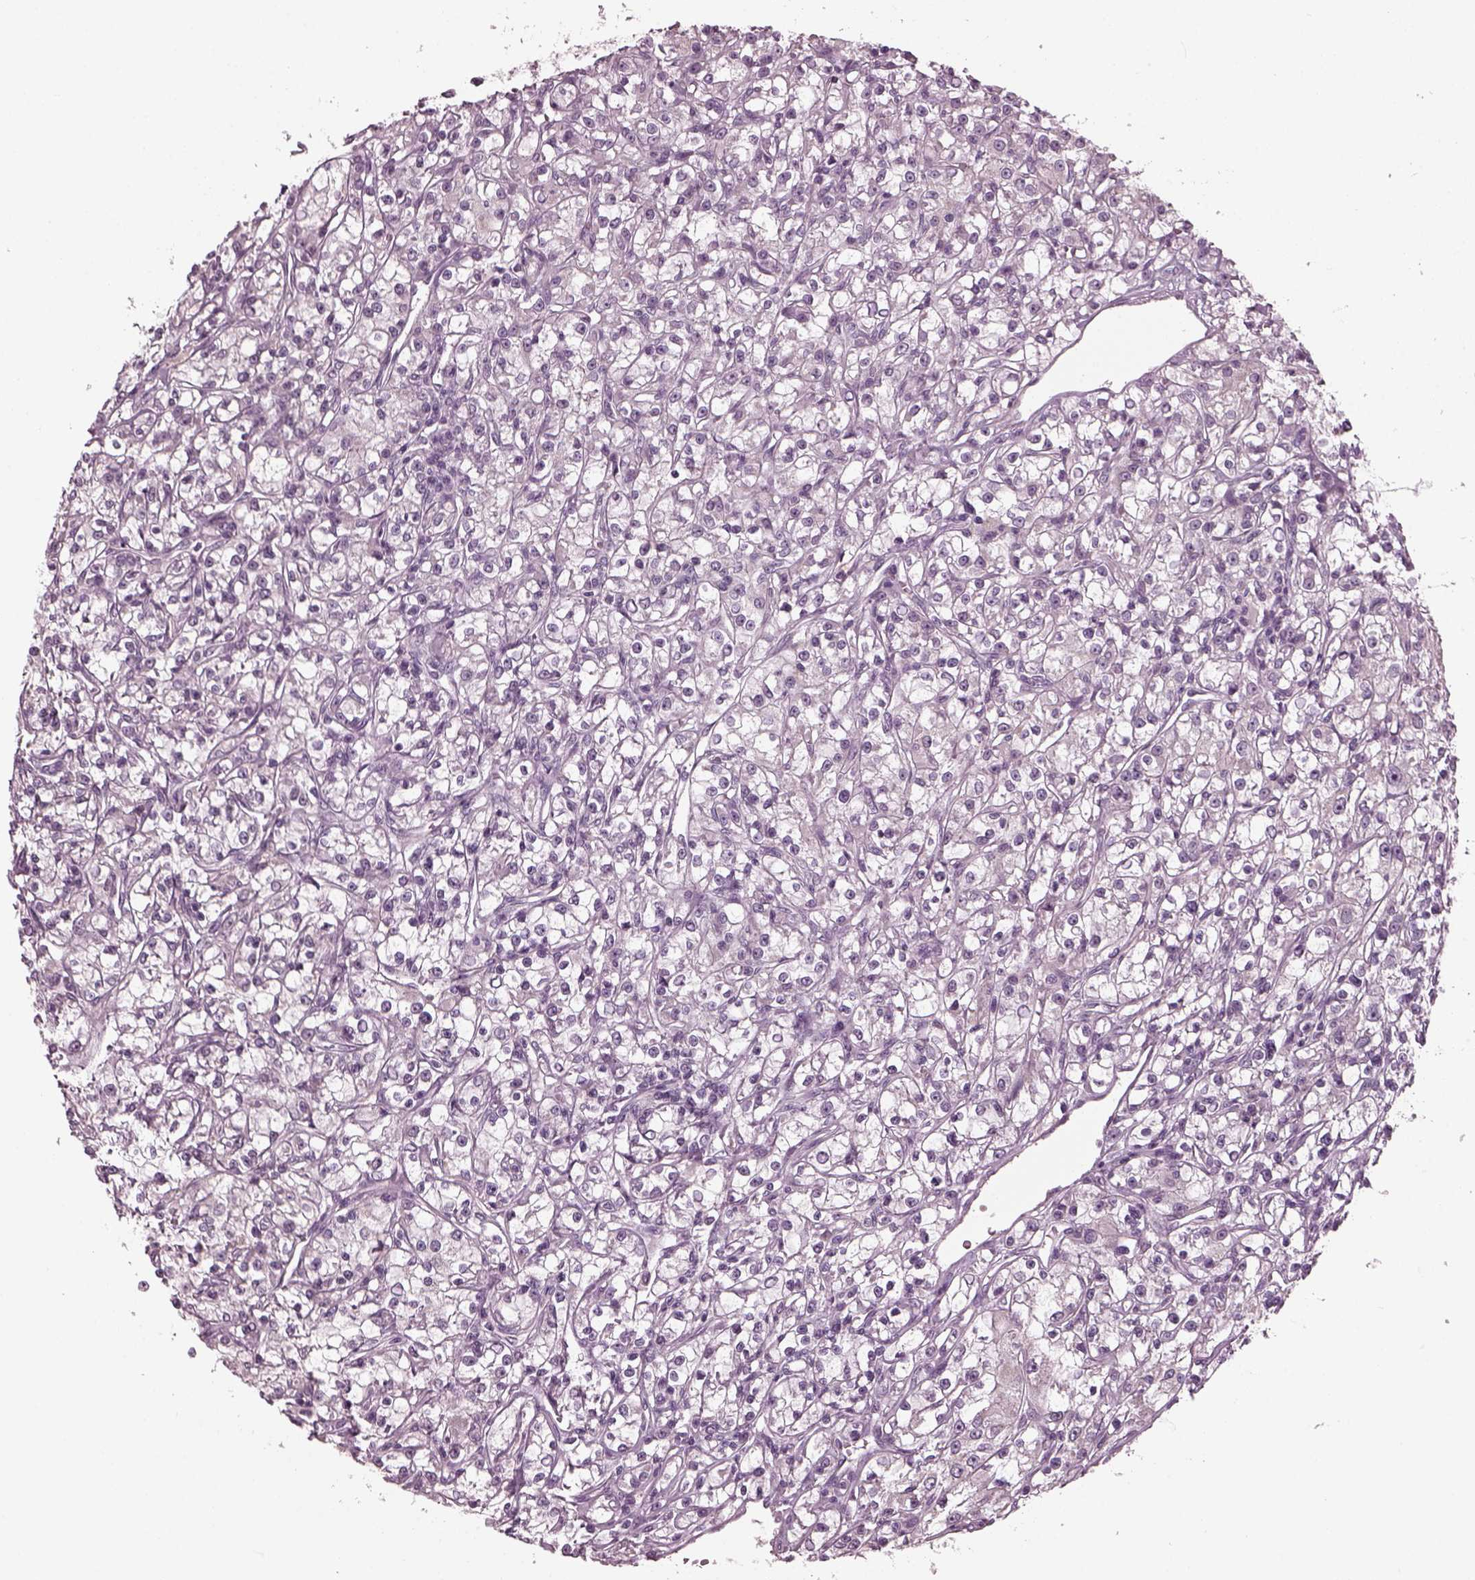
{"staining": {"intensity": "negative", "quantity": "none", "location": "none"}, "tissue": "renal cancer", "cell_type": "Tumor cells", "image_type": "cancer", "snomed": [{"axis": "morphology", "description": "Adenocarcinoma, NOS"}, {"axis": "topography", "description": "Kidney"}], "caption": "This is a image of immunohistochemistry (IHC) staining of renal cancer, which shows no staining in tumor cells.", "gene": "CLCN4", "patient": {"sex": "female", "age": 59}}